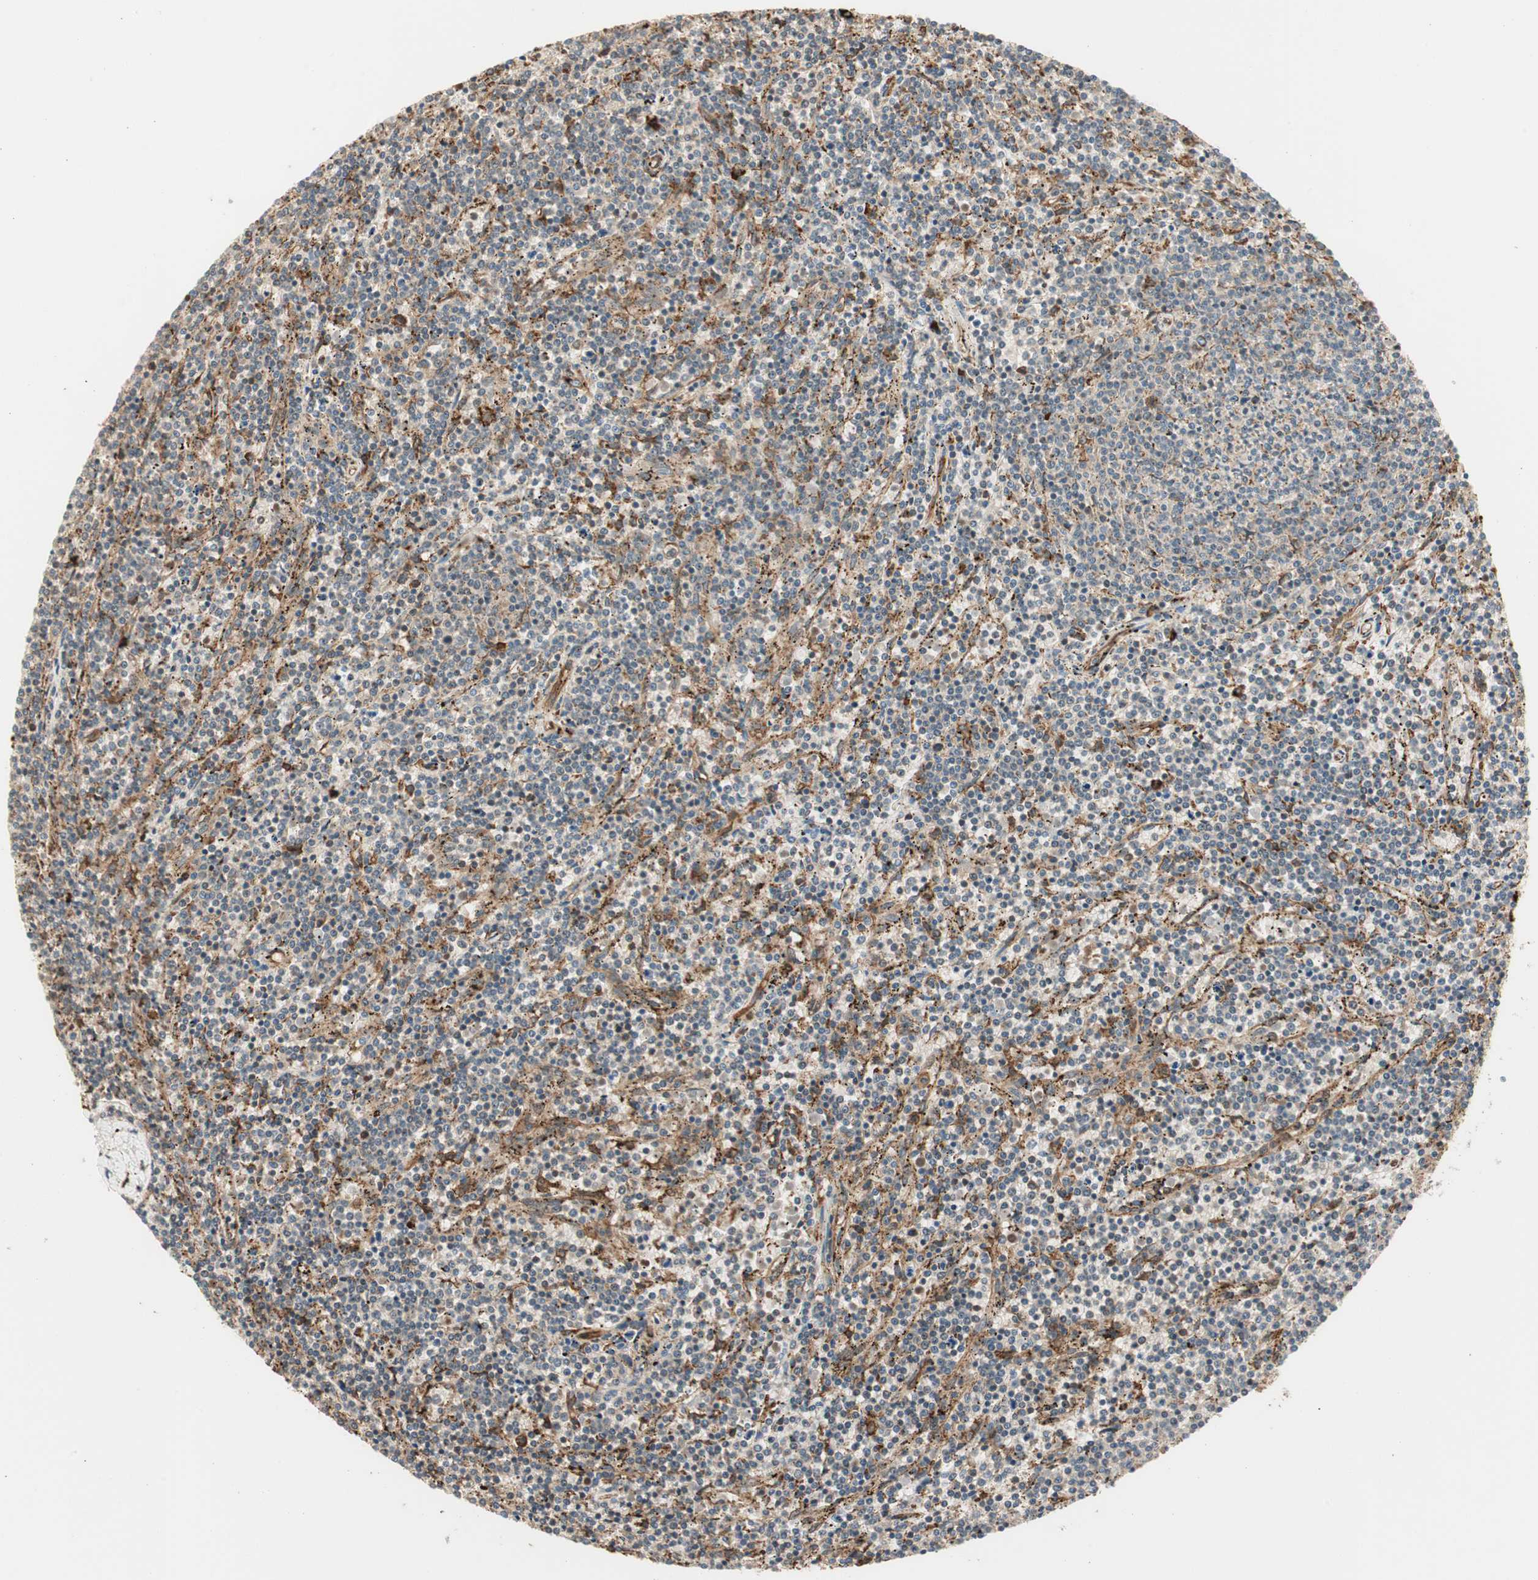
{"staining": {"intensity": "strong", "quantity": "25%-75%", "location": "cytoplasmic/membranous"}, "tissue": "lymphoma", "cell_type": "Tumor cells", "image_type": "cancer", "snomed": [{"axis": "morphology", "description": "Malignant lymphoma, non-Hodgkin's type, Low grade"}, {"axis": "topography", "description": "Spleen"}], "caption": "Protein expression analysis of lymphoma reveals strong cytoplasmic/membranous expression in approximately 25%-75% of tumor cells. The protein is shown in brown color, while the nuclei are stained blue.", "gene": "P4HA1", "patient": {"sex": "female", "age": 50}}